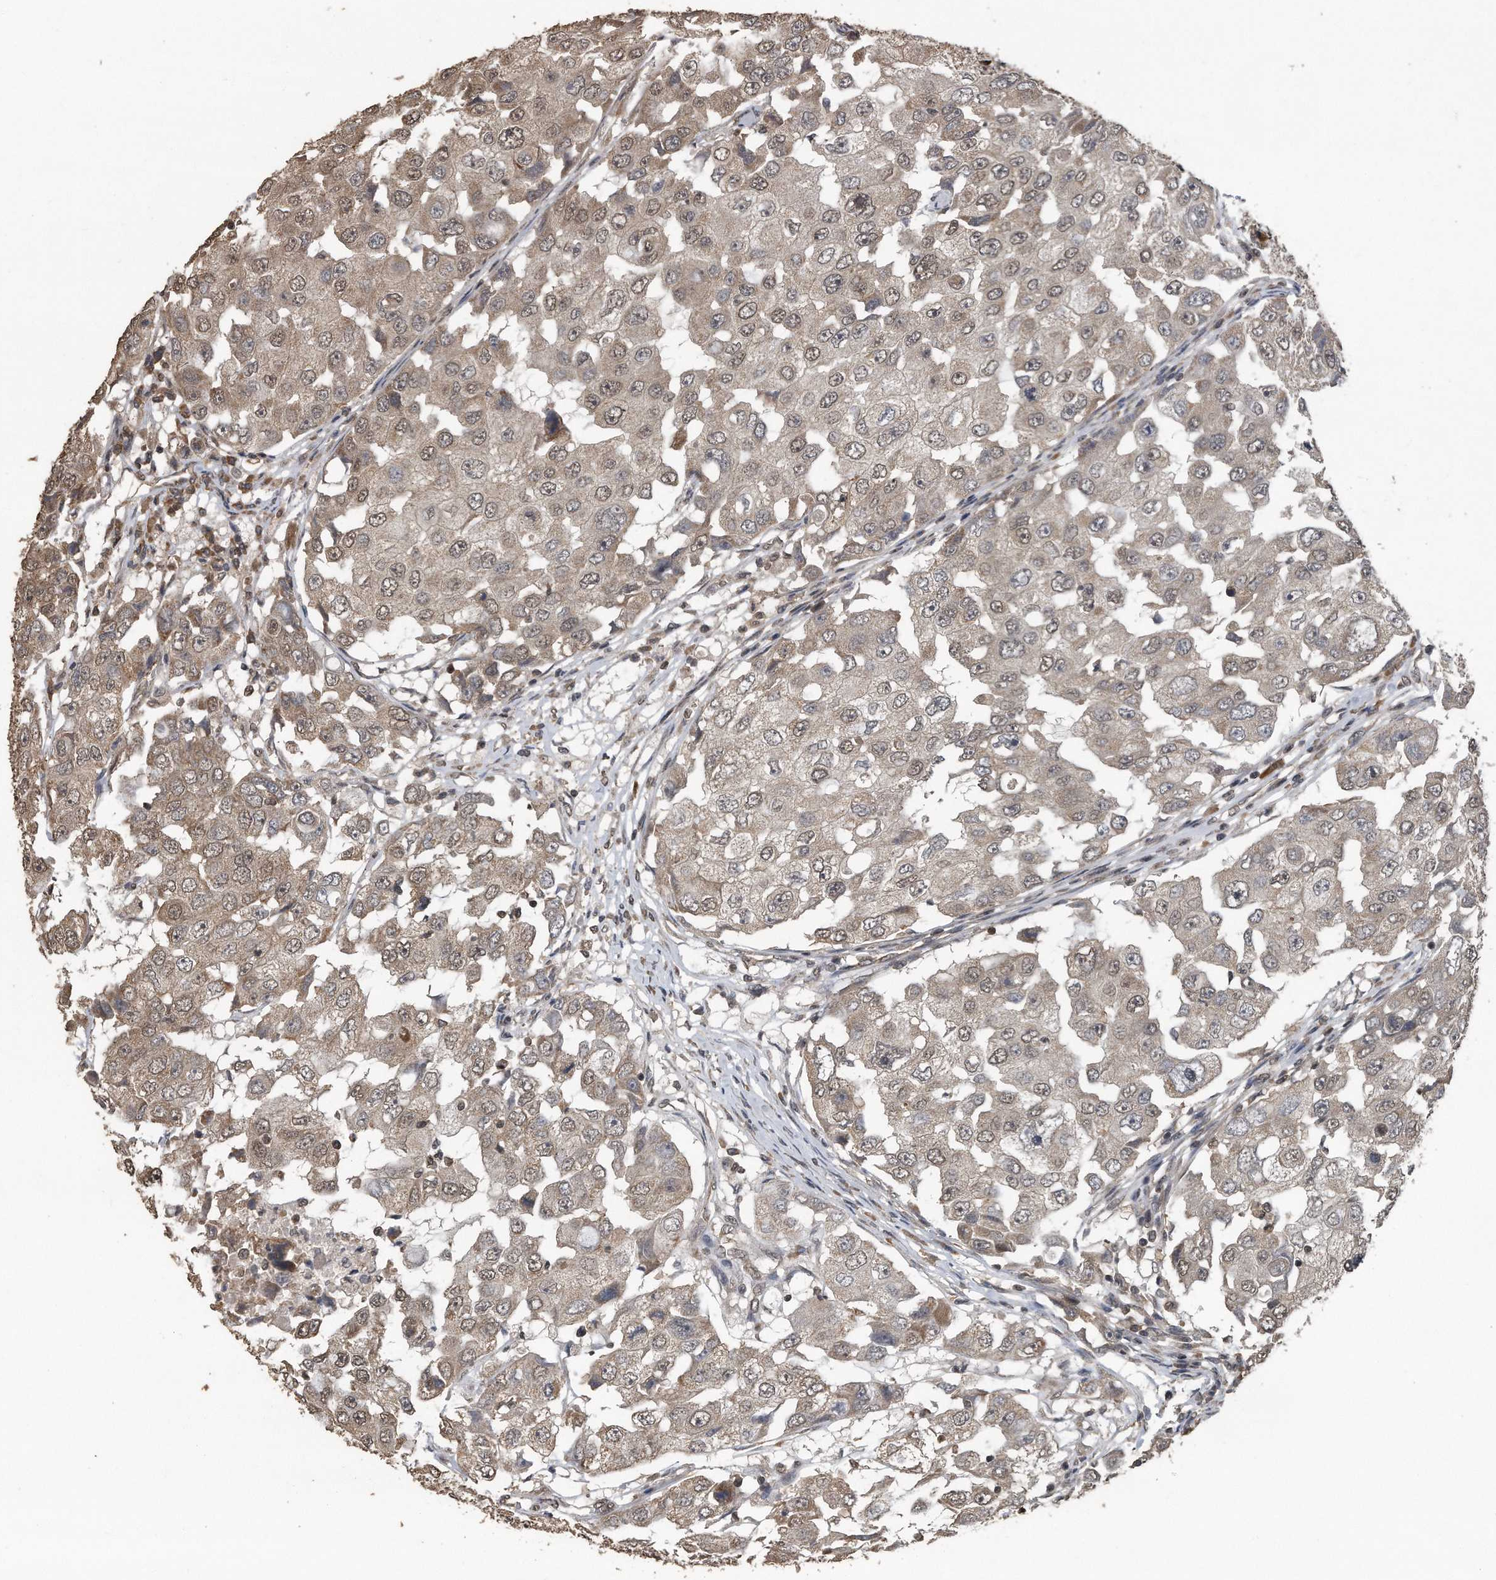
{"staining": {"intensity": "weak", "quantity": ">75%", "location": "nuclear"}, "tissue": "breast cancer", "cell_type": "Tumor cells", "image_type": "cancer", "snomed": [{"axis": "morphology", "description": "Duct carcinoma"}, {"axis": "topography", "description": "Breast"}], "caption": "Weak nuclear staining for a protein is seen in approximately >75% of tumor cells of breast cancer (intraductal carcinoma) using immunohistochemistry (IHC).", "gene": "CRYZL1", "patient": {"sex": "female", "age": 27}}